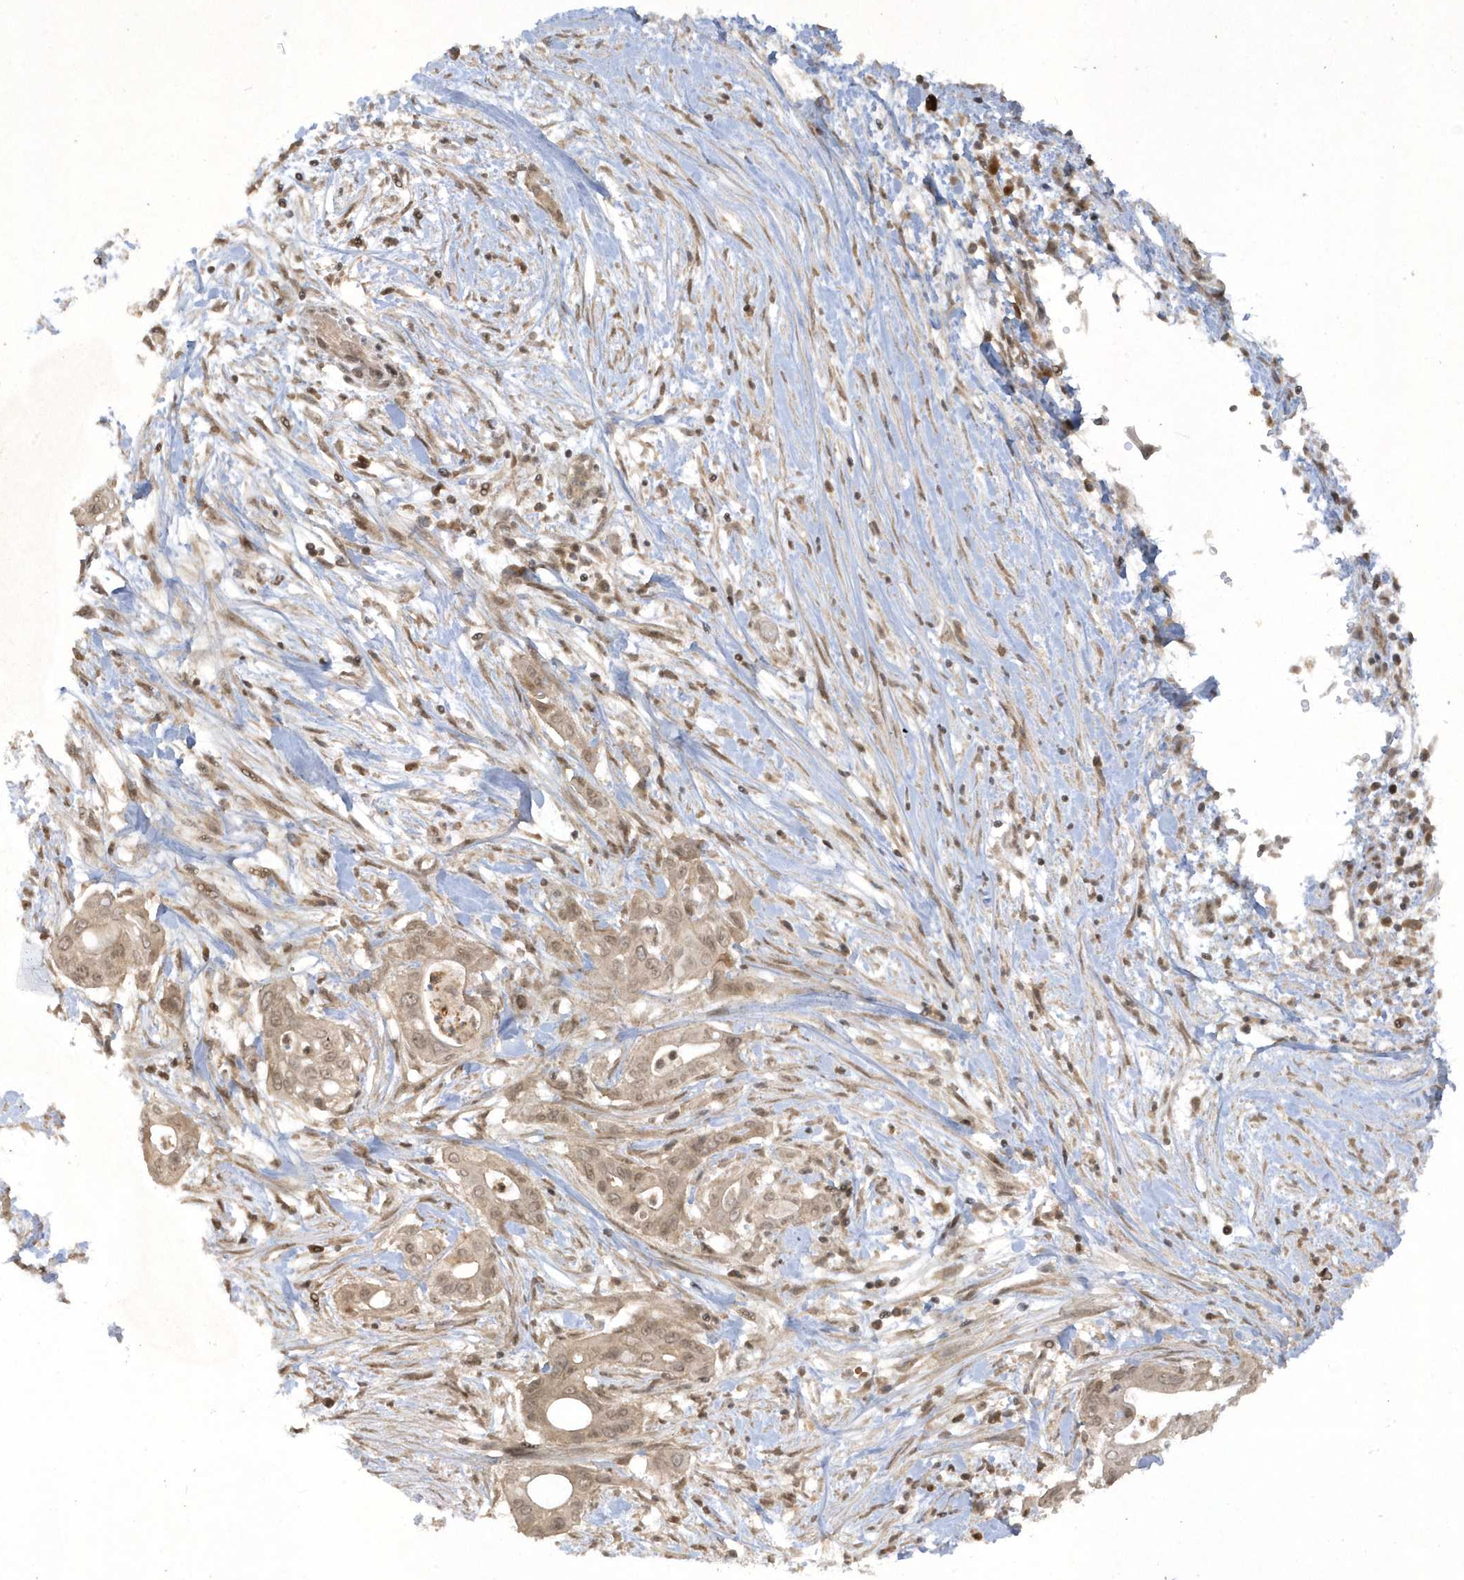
{"staining": {"intensity": "weak", "quantity": ">75%", "location": "cytoplasmic/membranous,nuclear"}, "tissue": "pancreatic cancer", "cell_type": "Tumor cells", "image_type": "cancer", "snomed": [{"axis": "morphology", "description": "Adenocarcinoma, NOS"}, {"axis": "topography", "description": "Pancreas"}], "caption": "Weak cytoplasmic/membranous and nuclear protein expression is identified in about >75% of tumor cells in pancreatic cancer (adenocarcinoma).", "gene": "ZNF213", "patient": {"sex": "male", "age": 58}}